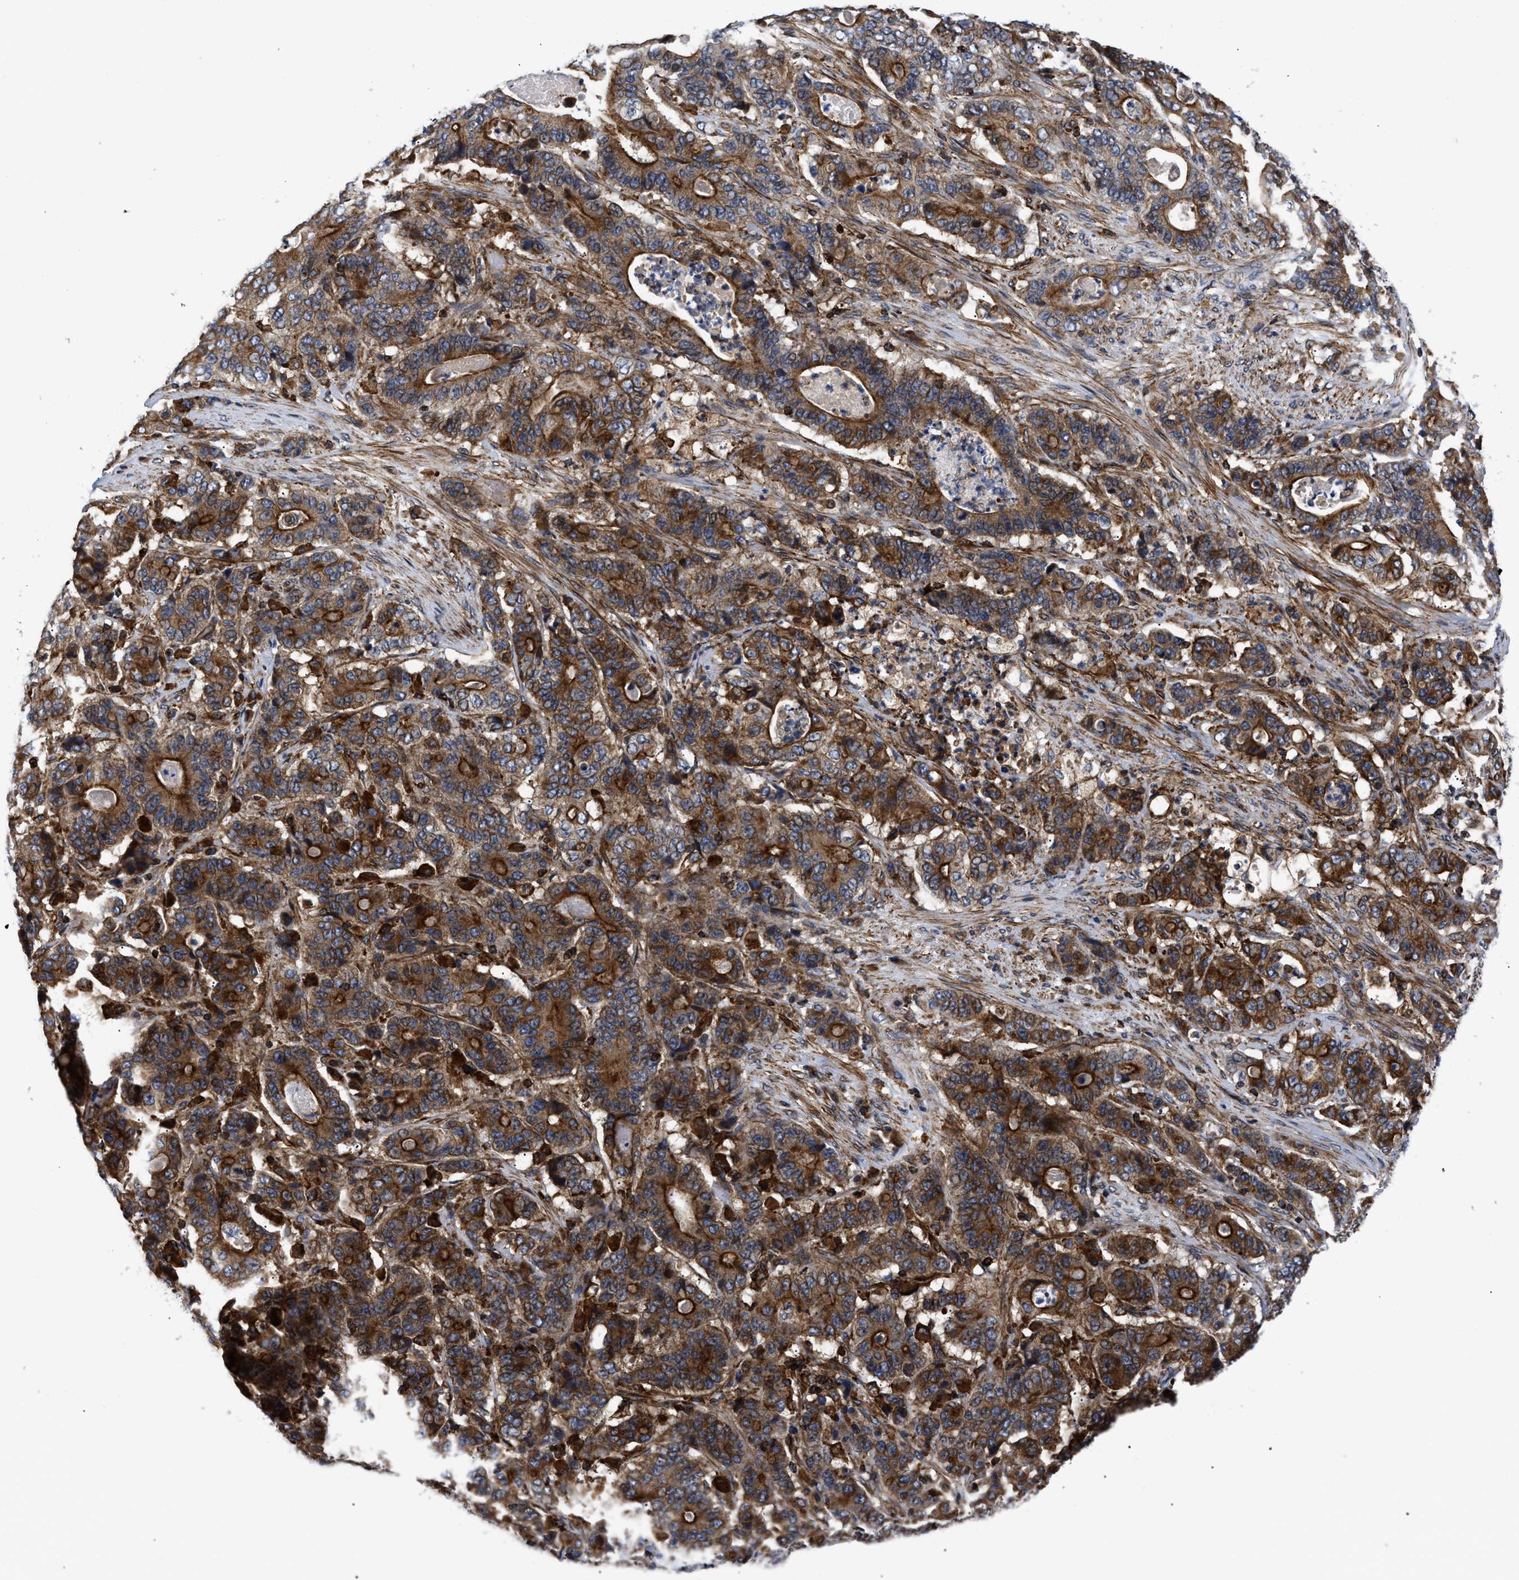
{"staining": {"intensity": "strong", "quantity": ">75%", "location": "cytoplasmic/membranous"}, "tissue": "stomach cancer", "cell_type": "Tumor cells", "image_type": "cancer", "snomed": [{"axis": "morphology", "description": "Adenocarcinoma, NOS"}, {"axis": "topography", "description": "Stomach"}], "caption": "Protein expression analysis of adenocarcinoma (stomach) reveals strong cytoplasmic/membranous expression in about >75% of tumor cells.", "gene": "SPAST", "patient": {"sex": "female", "age": 73}}